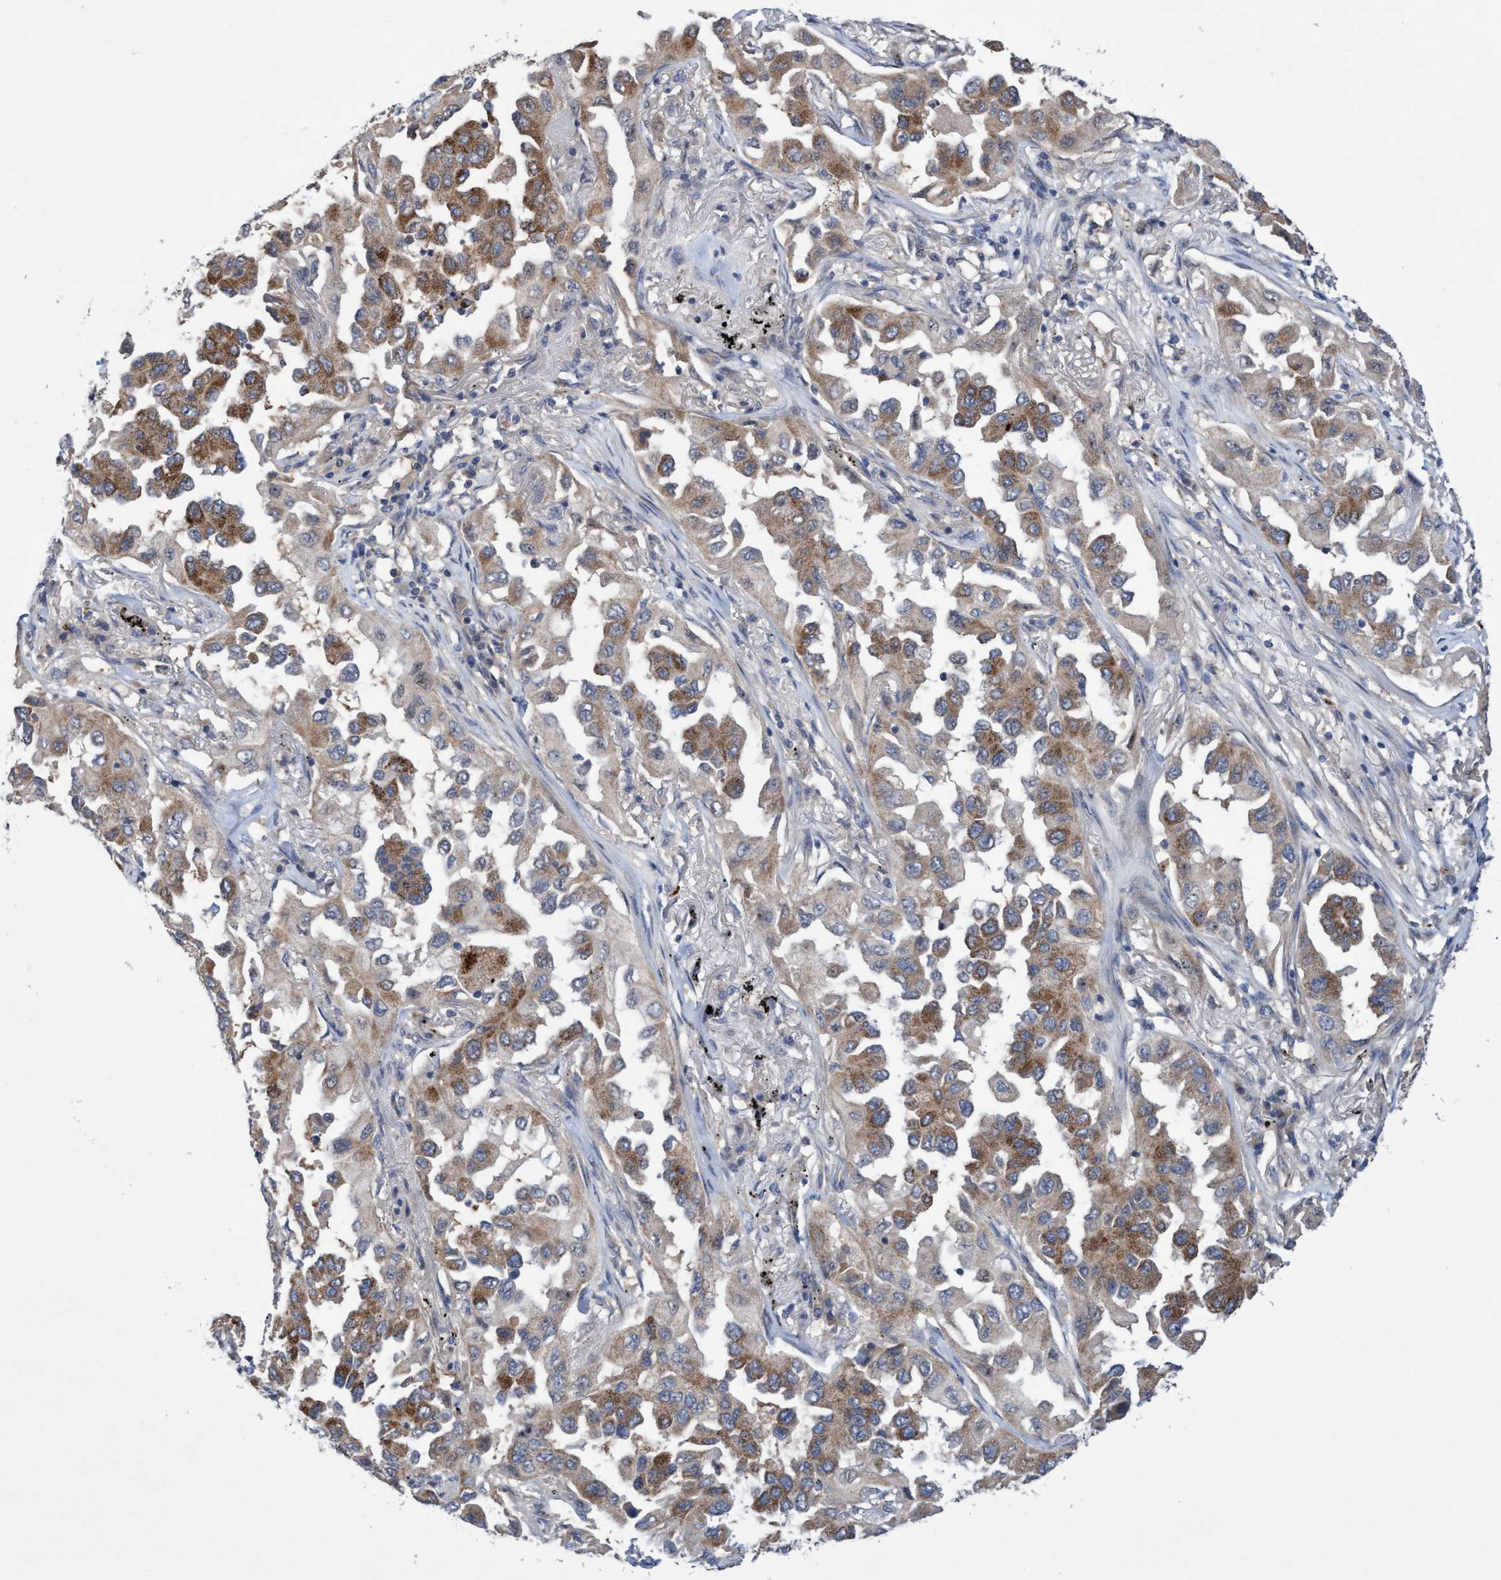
{"staining": {"intensity": "strong", "quantity": ">75%", "location": "cytoplasmic/membranous"}, "tissue": "lung cancer", "cell_type": "Tumor cells", "image_type": "cancer", "snomed": [{"axis": "morphology", "description": "Adenocarcinoma, NOS"}, {"axis": "topography", "description": "Lung"}], "caption": "This is a histology image of immunohistochemistry staining of lung cancer (adenocarcinoma), which shows strong staining in the cytoplasmic/membranous of tumor cells.", "gene": "P2RY14", "patient": {"sex": "female", "age": 65}}